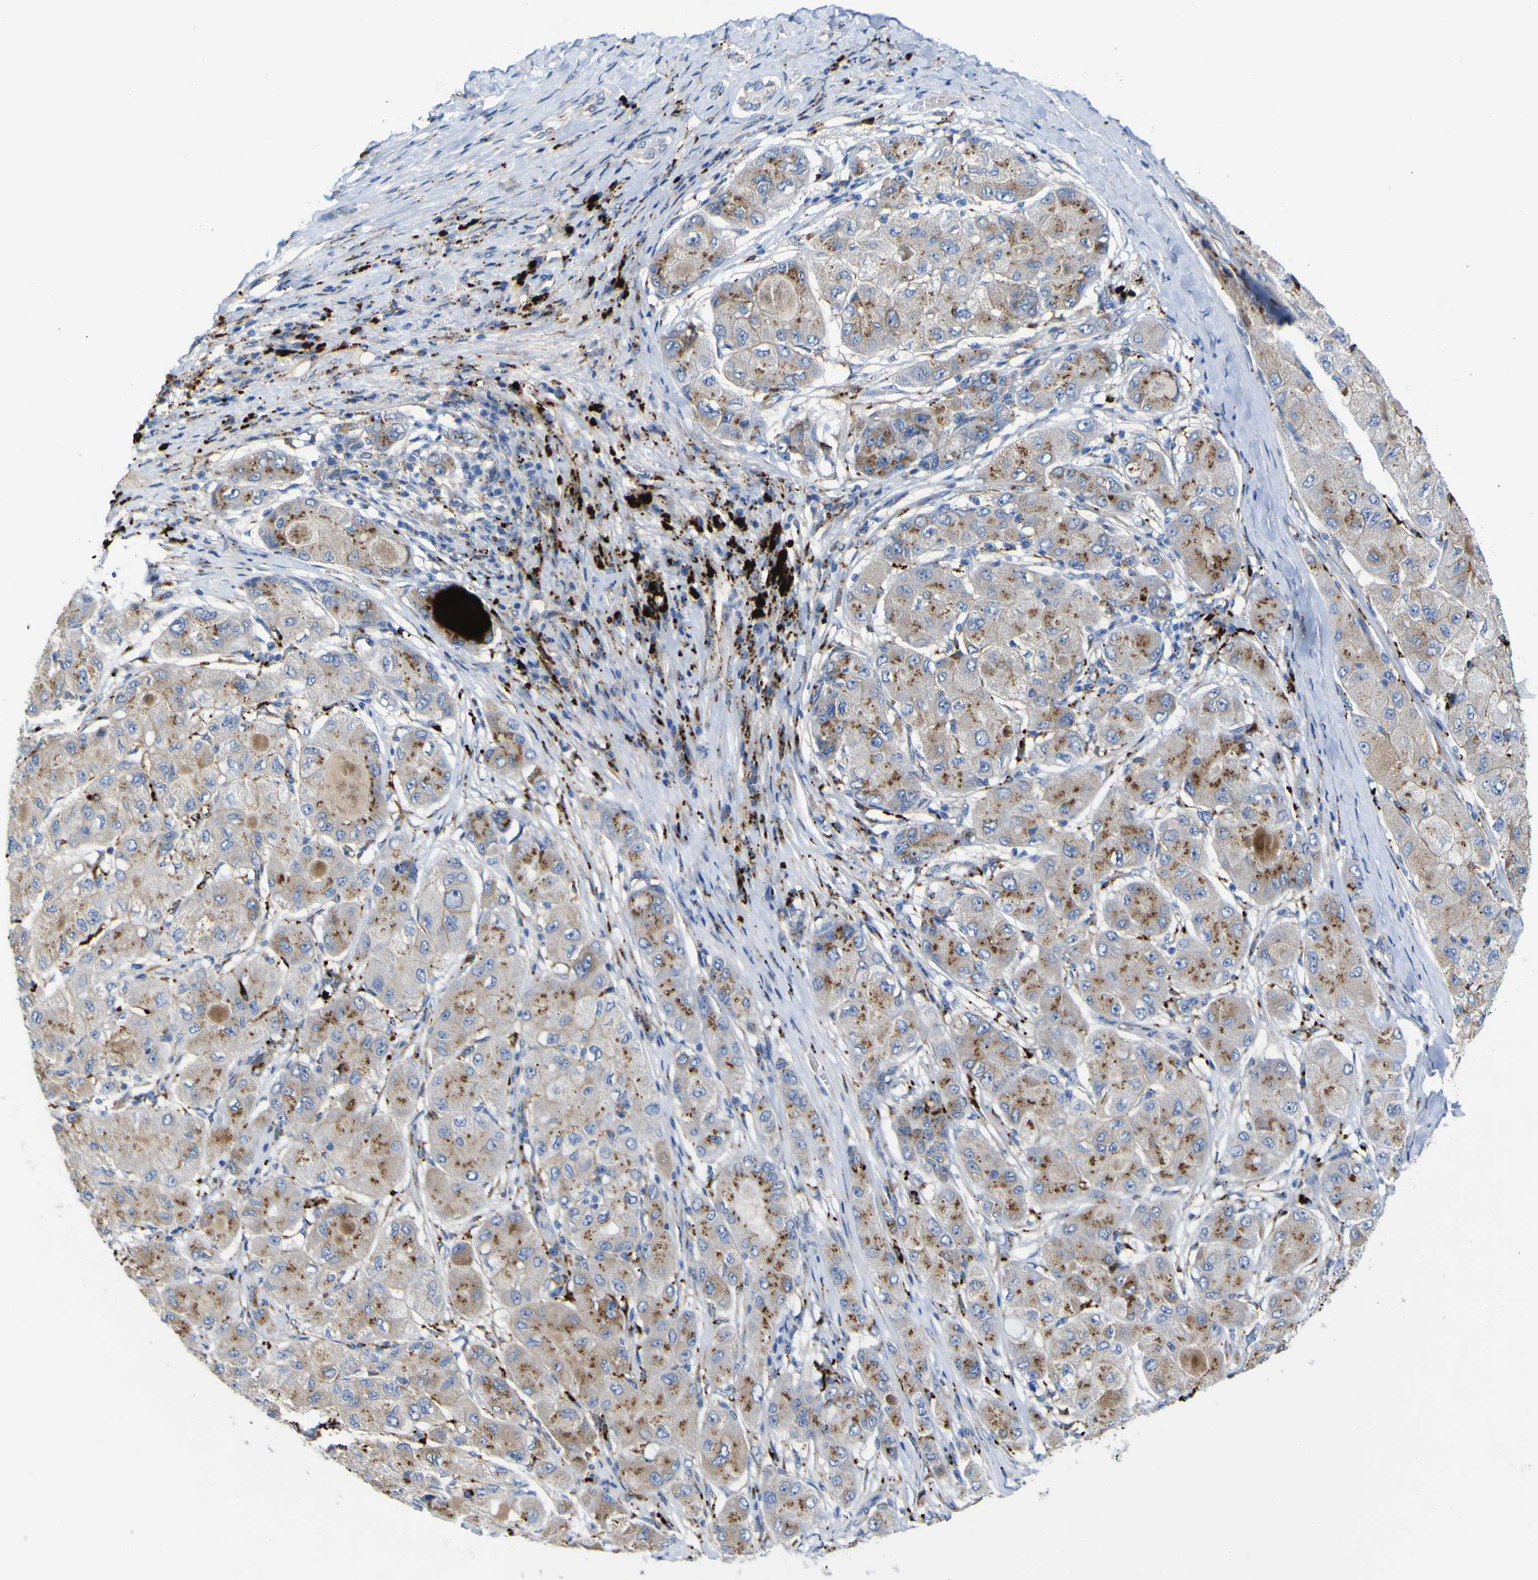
{"staining": {"intensity": "moderate", "quantity": ">75%", "location": "cytoplasmic/membranous"}, "tissue": "liver cancer", "cell_type": "Tumor cells", "image_type": "cancer", "snomed": [{"axis": "morphology", "description": "Carcinoma, Hepatocellular, NOS"}, {"axis": "topography", "description": "Liver"}], "caption": "Liver cancer (hepatocellular carcinoma) tissue exhibits moderate cytoplasmic/membranous positivity in approximately >75% of tumor cells, visualized by immunohistochemistry.", "gene": "PTPRF", "patient": {"sex": "male", "age": 80}}